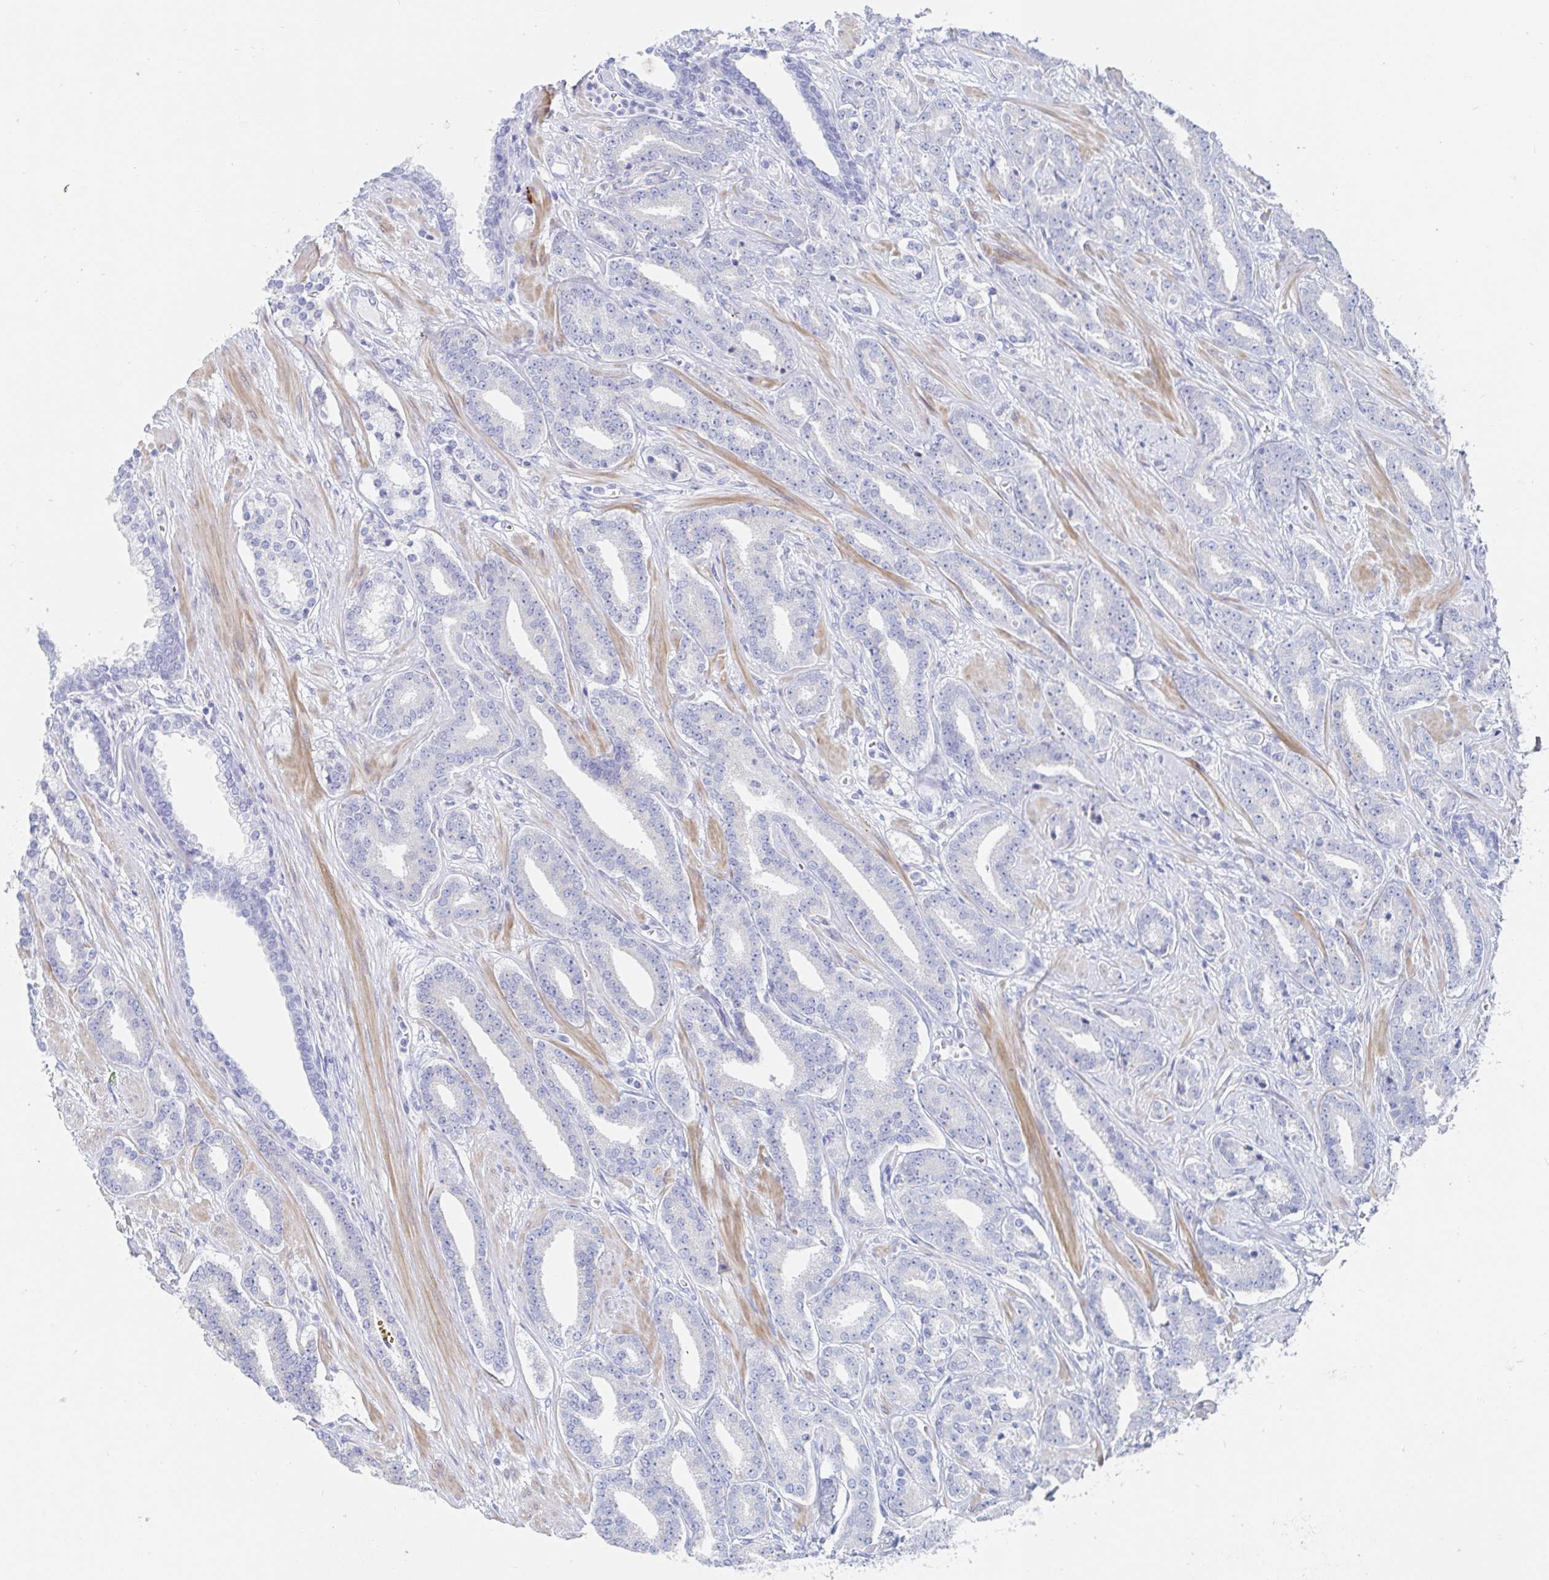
{"staining": {"intensity": "negative", "quantity": "none", "location": "none"}, "tissue": "prostate cancer", "cell_type": "Tumor cells", "image_type": "cancer", "snomed": [{"axis": "morphology", "description": "Adenocarcinoma, High grade"}, {"axis": "topography", "description": "Prostate"}], "caption": "The IHC photomicrograph has no significant positivity in tumor cells of high-grade adenocarcinoma (prostate) tissue.", "gene": "PACSIN1", "patient": {"sex": "male", "age": 60}}